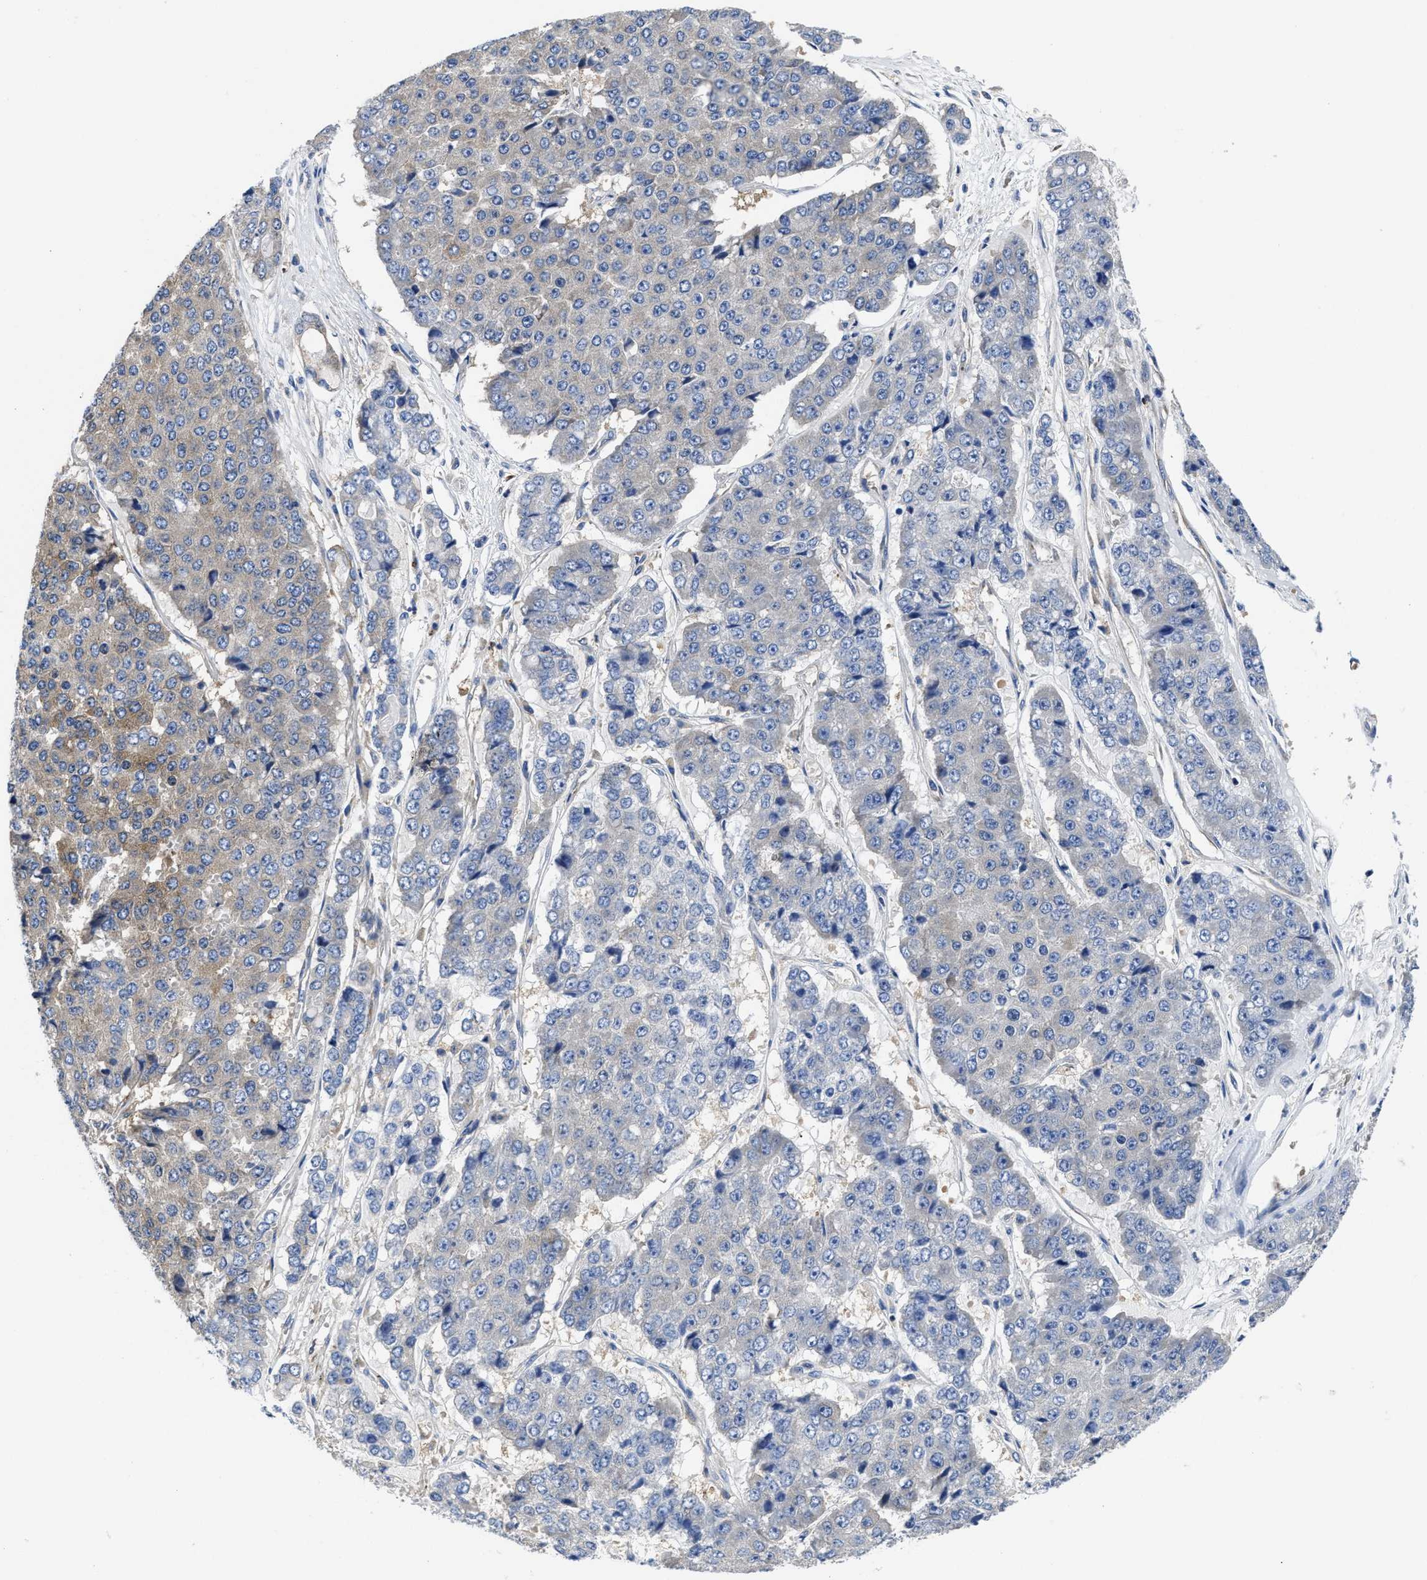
{"staining": {"intensity": "weak", "quantity": "<25%", "location": "cytoplasmic/membranous"}, "tissue": "pancreatic cancer", "cell_type": "Tumor cells", "image_type": "cancer", "snomed": [{"axis": "morphology", "description": "Adenocarcinoma, NOS"}, {"axis": "topography", "description": "Pancreas"}], "caption": "DAB immunohistochemical staining of pancreatic cancer (adenocarcinoma) displays no significant staining in tumor cells.", "gene": "YARS1", "patient": {"sex": "male", "age": 50}}